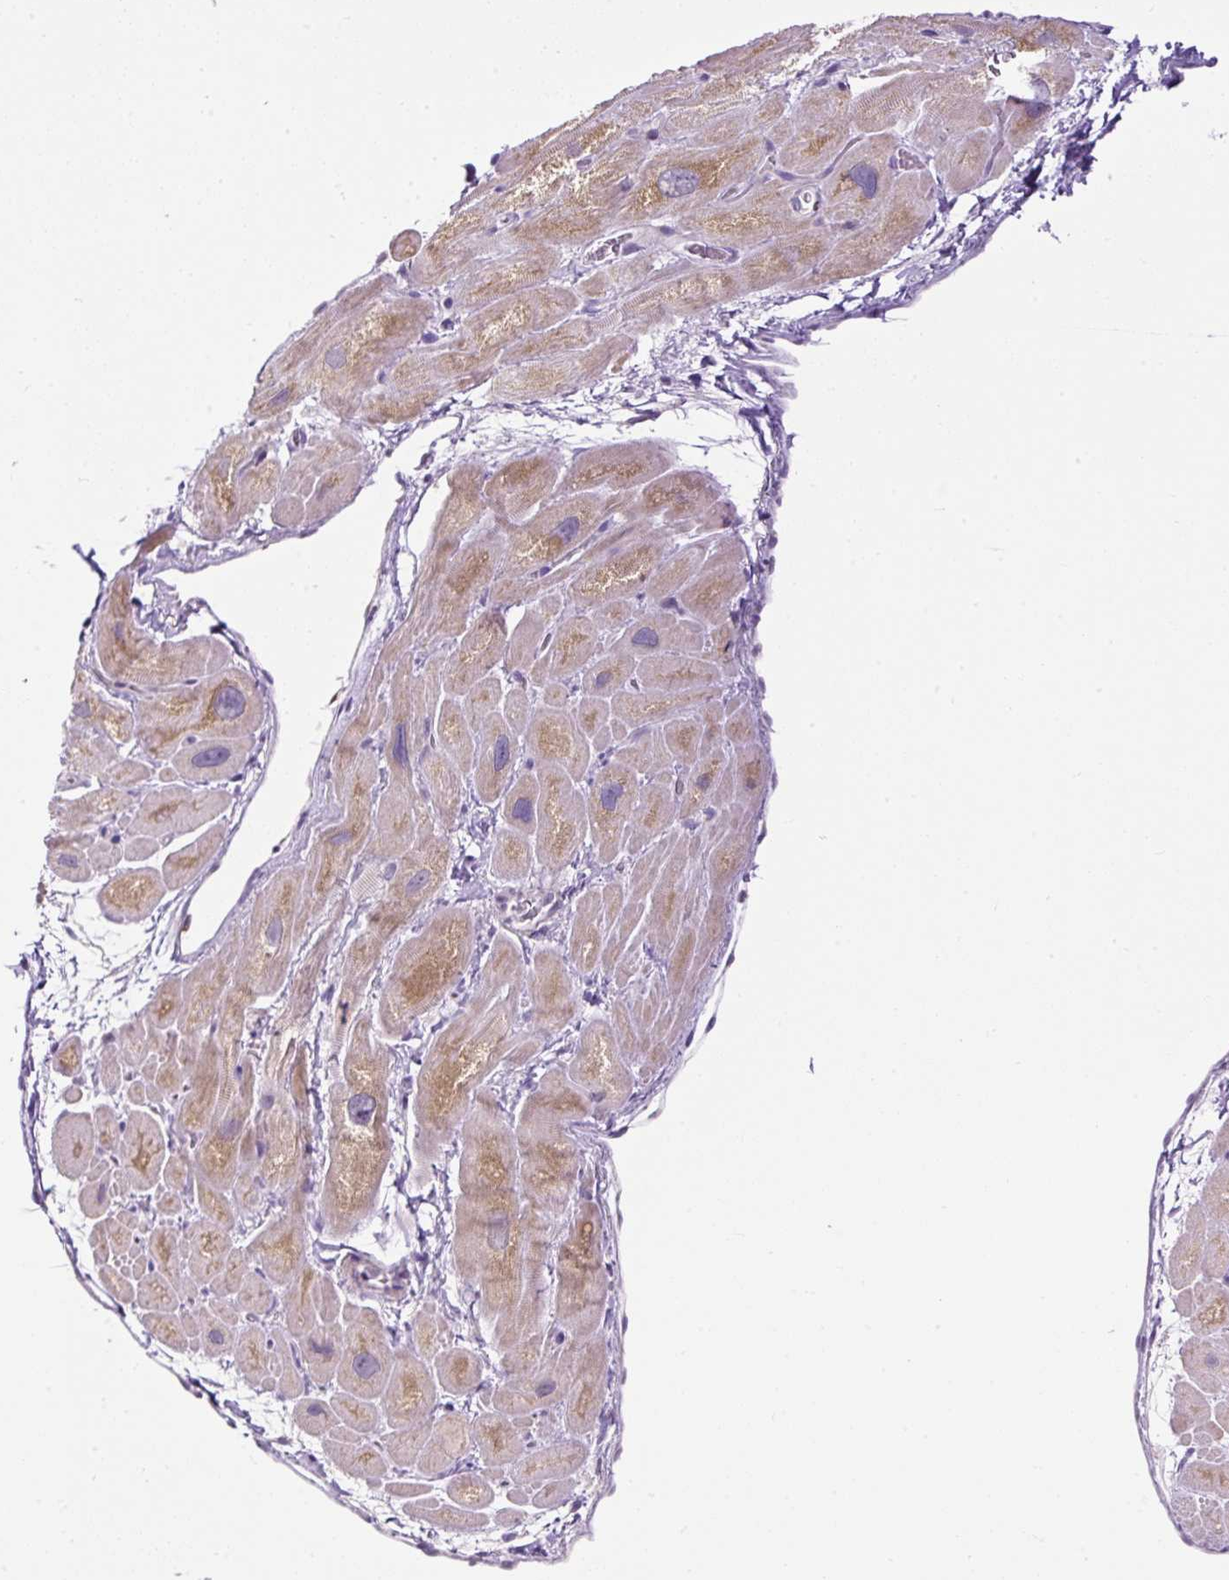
{"staining": {"intensity": "weak", "quantity": ">75%", "location": "cytoplasmic/membranous"}, "tissue": "heart muscle", "cell_type": "Cardiomyocytes", "image_type": "normal", "snomed": [{"axis": "morphology", "description": "Normal tissue, NOS"}, {"axis": "topography", "description": "Heart"}], "caption": "Human heart muscle stained with a brown dye demonstrates weak cytoplasmic/membranous positive staining in about >75% of cardiomyocytes.", "gene": "FMC1", "patient": {"sex": "male", "age": 49}}